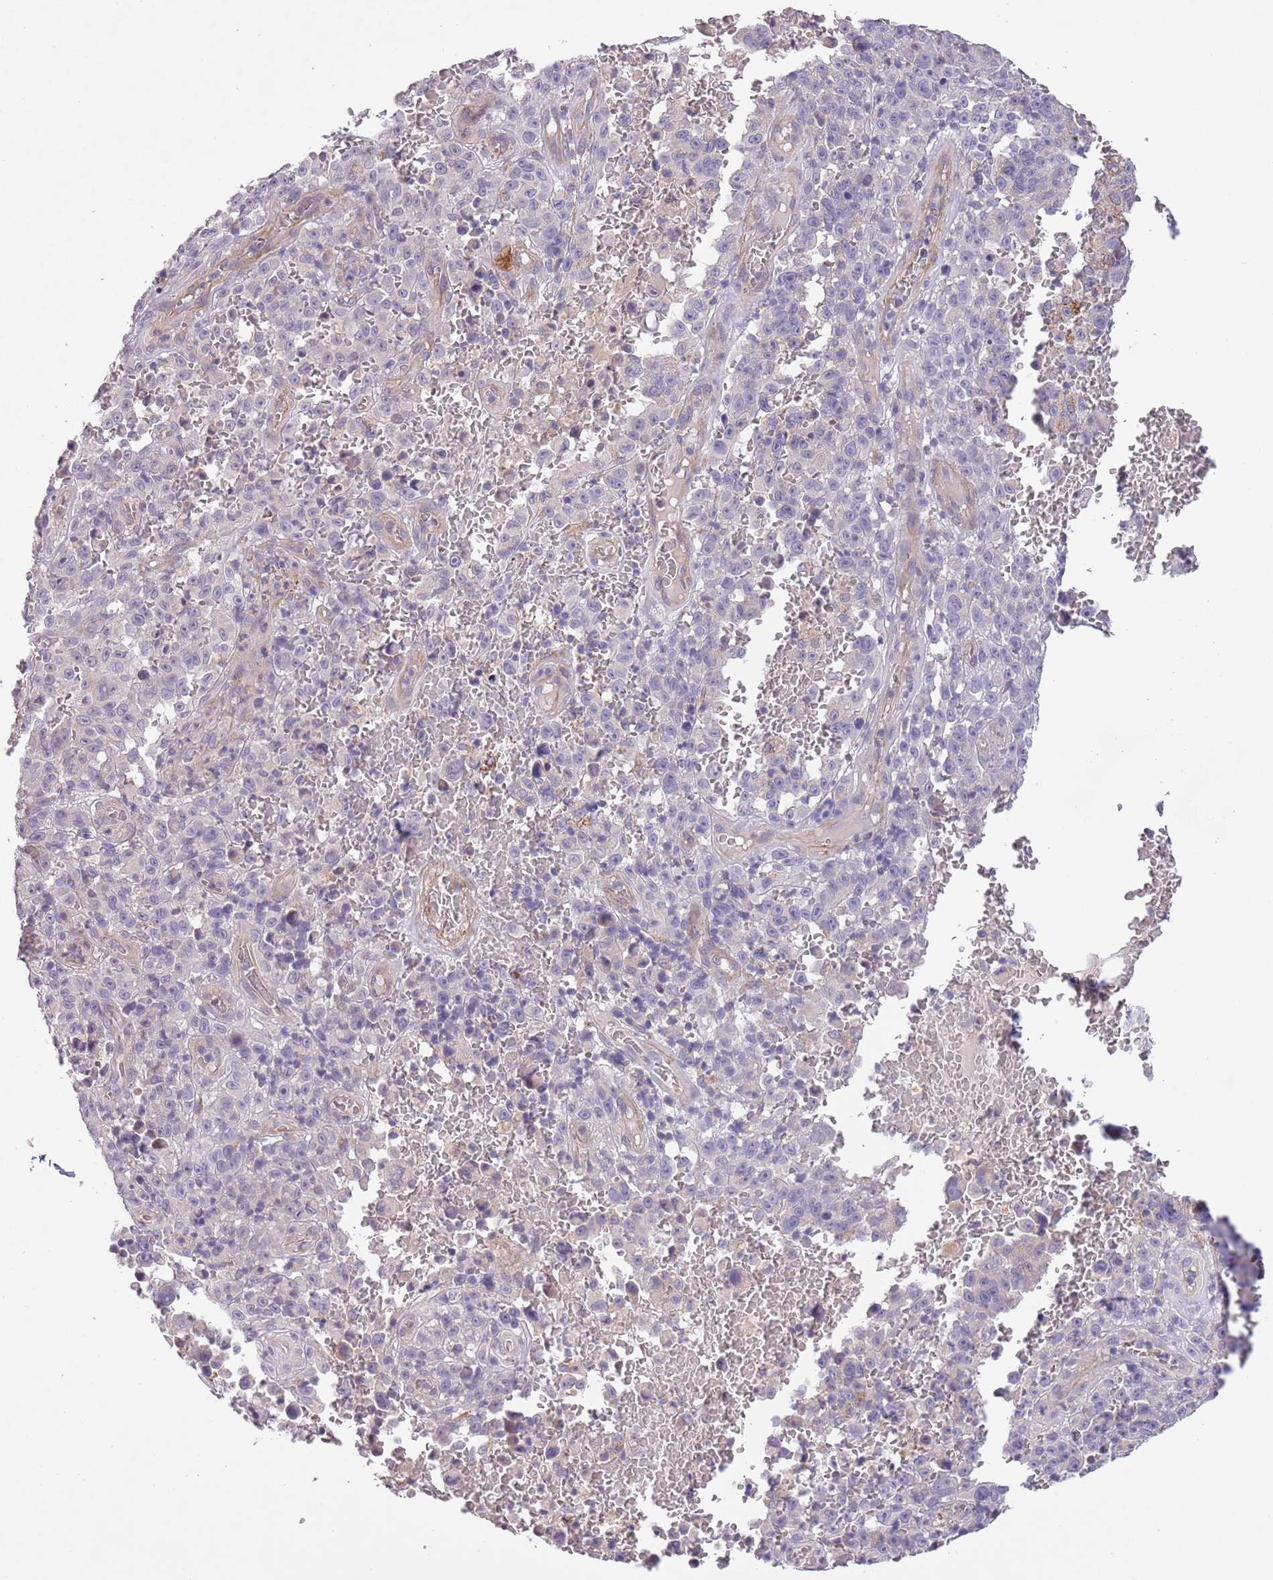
{"staining": {"intensity": "negative", "quantity": "none", "location": "none"}, "tissue": "melanoma", "cell_type": "Tumor cells", "image_type": "cancer", "snomed": [{"axis": "morphology", "description": "Malignant melanoma, NOS"}, {"axis": "topography", "description": "Skin"}], "caption": "This image is of melanoma stained with immunohistochemistry (IHC) to label a protein in brown with the nuclei are counter-stained blue. There is no positivity in tumor cells. The staining is performed using DAB brown chromogen with nuclei counter-stained in using hematoxylin.", "gene": "ZNF658", "patient": {"sex": "female", "age": 82}}